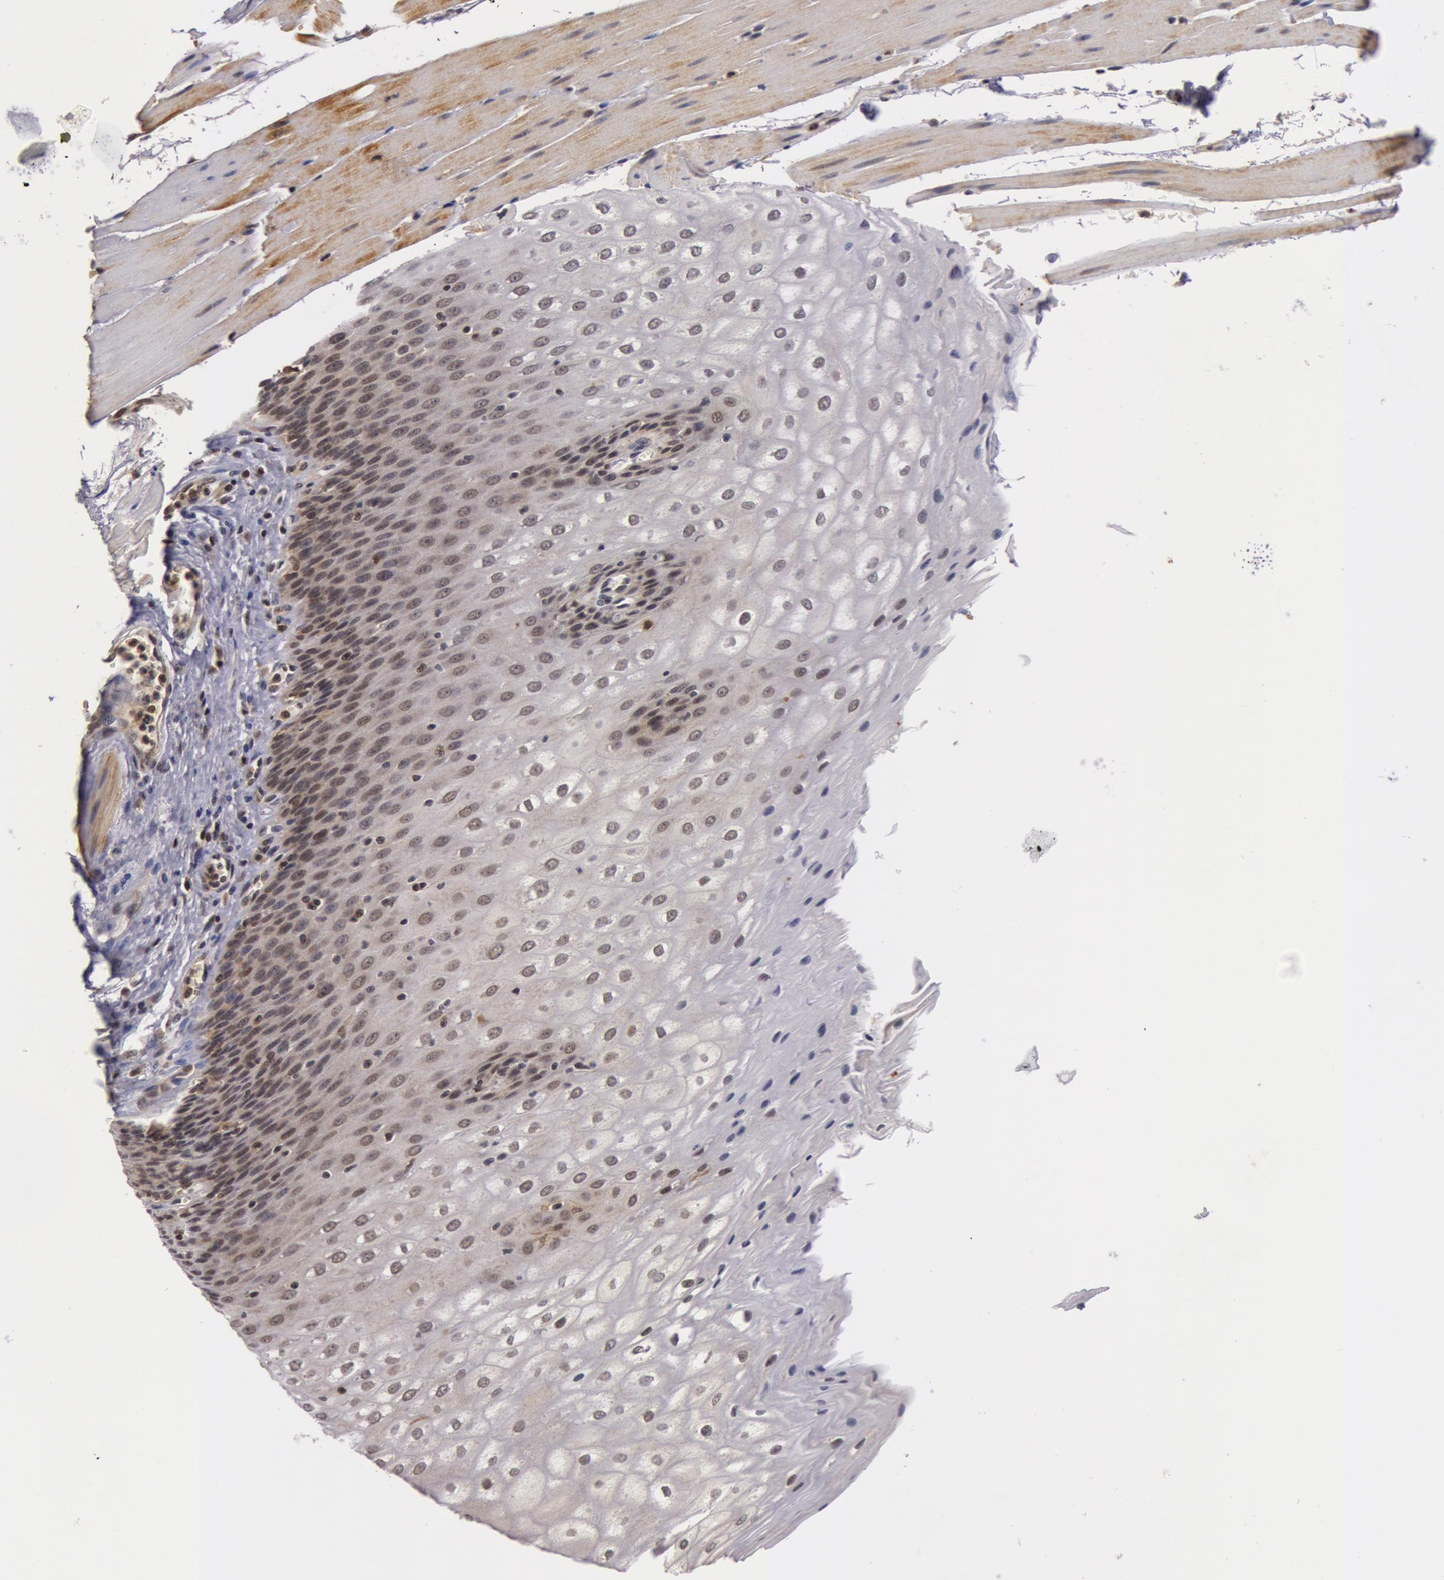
{"staining": {"intensity": "weak", "quantity": "<25%", "location": "cytoplasmic/membranous,nuclear"}, "tissue": "esophagus", "cell_type": "Squamous epithelial cells", "image_type": "normal", "snomed": [{"axis": "morphology", "description": "Normal tissue, NOS"}, {"axis": "topography", "description": "Esophagus"}], "caption": "Immunohistochemical staining of benign human esophagus displays no significant staining in squamous epithelial cells.", "gene": "ZNF350", "patient": {"sex": "female", "age": 61}}